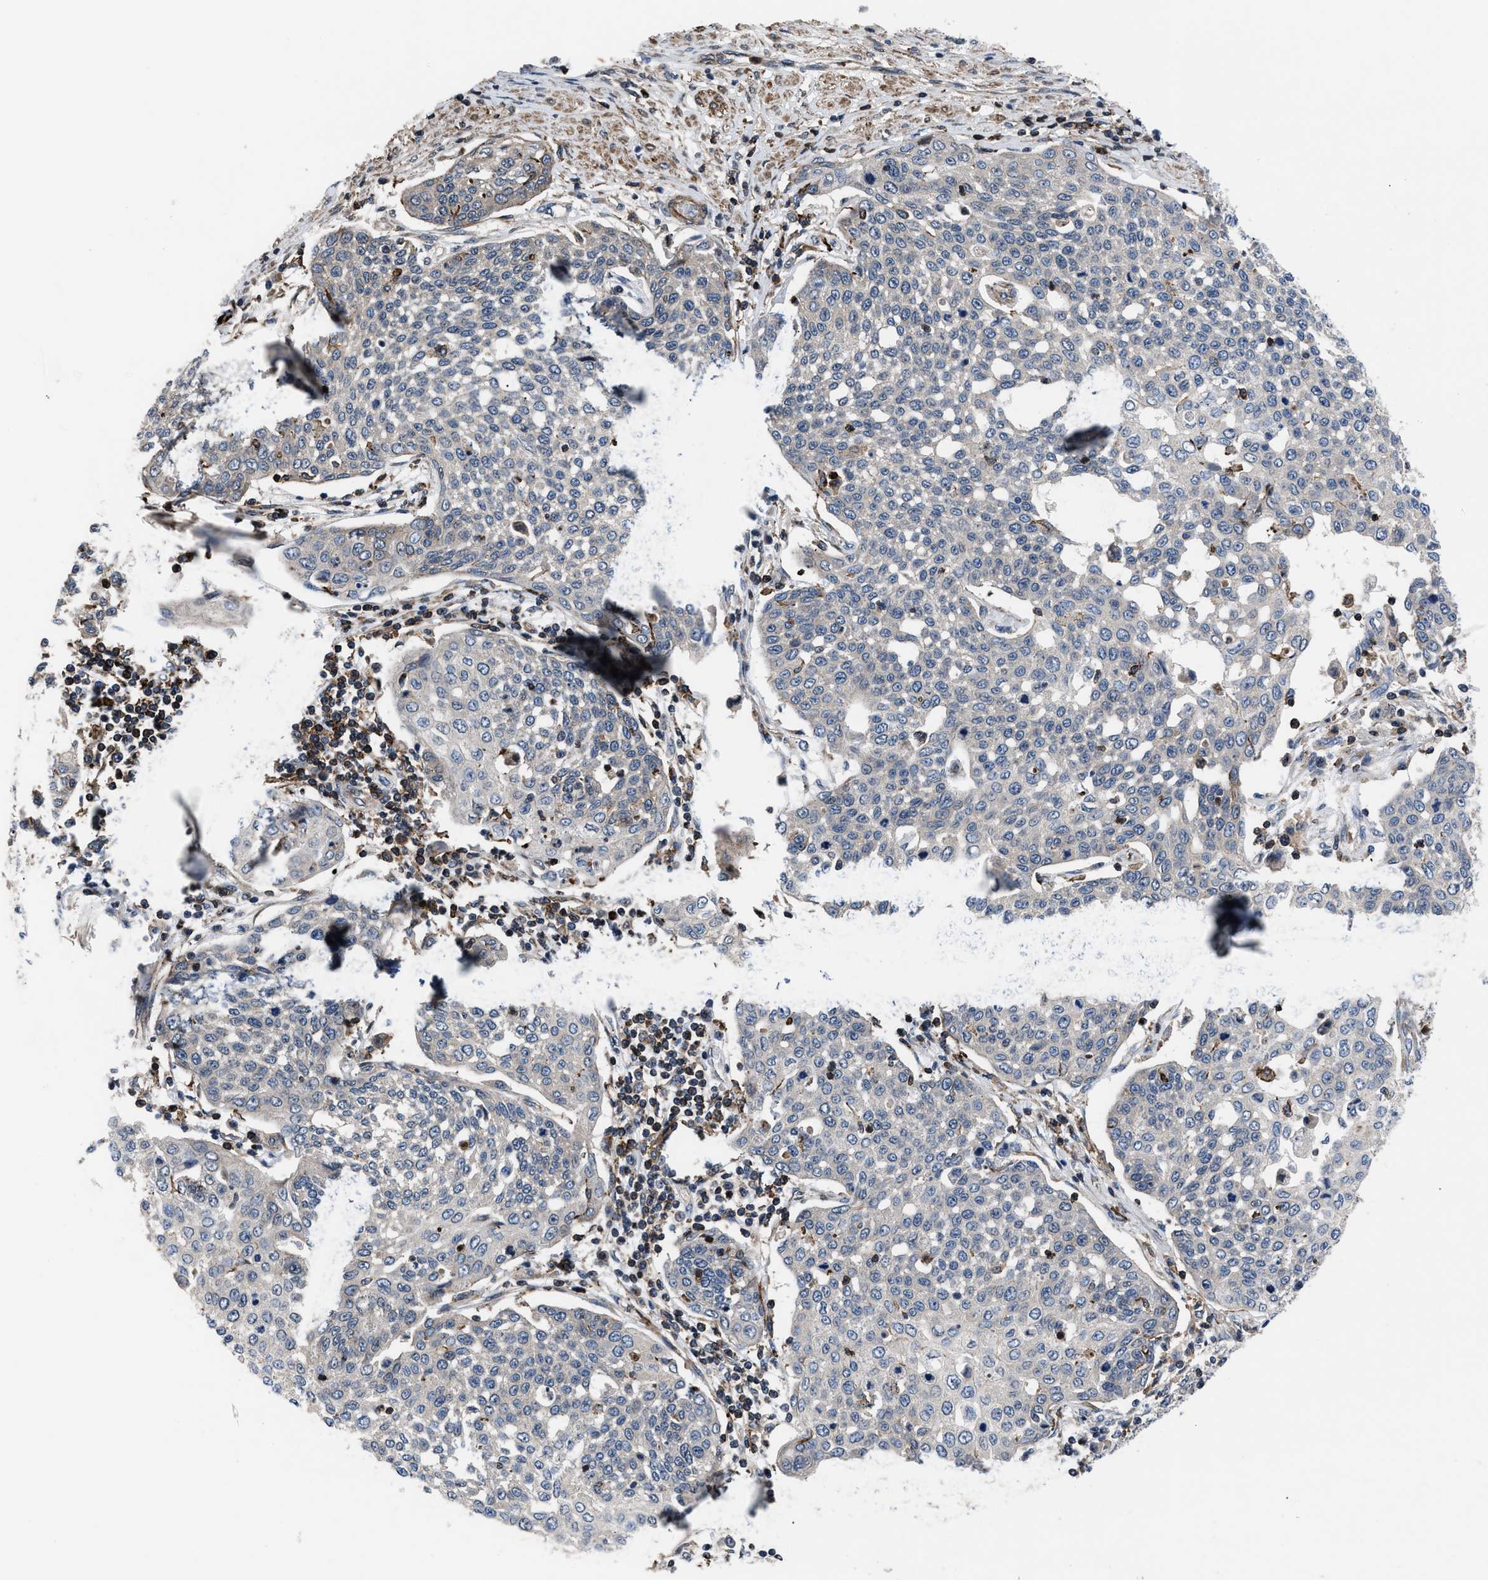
{"staining": {"intensity": "negative", "quantity": "none", "location": "none"}, "tissue": "cervical cancer", "cell_type": "Tumor cells", "image_type": "cancer", "snomed": [{"axis": "morphology", "description": "Squamous cell carcinoma, NOS"}, {"axis": "topography", "description": "Cervix"}], "caption": "Immunohistochemistry image of human cervical cancer stained for a protein (brown), which reveals no positivity in tumor cells.", "gene": "SPAST", "patient": {"sex": "female", "age": 34}}